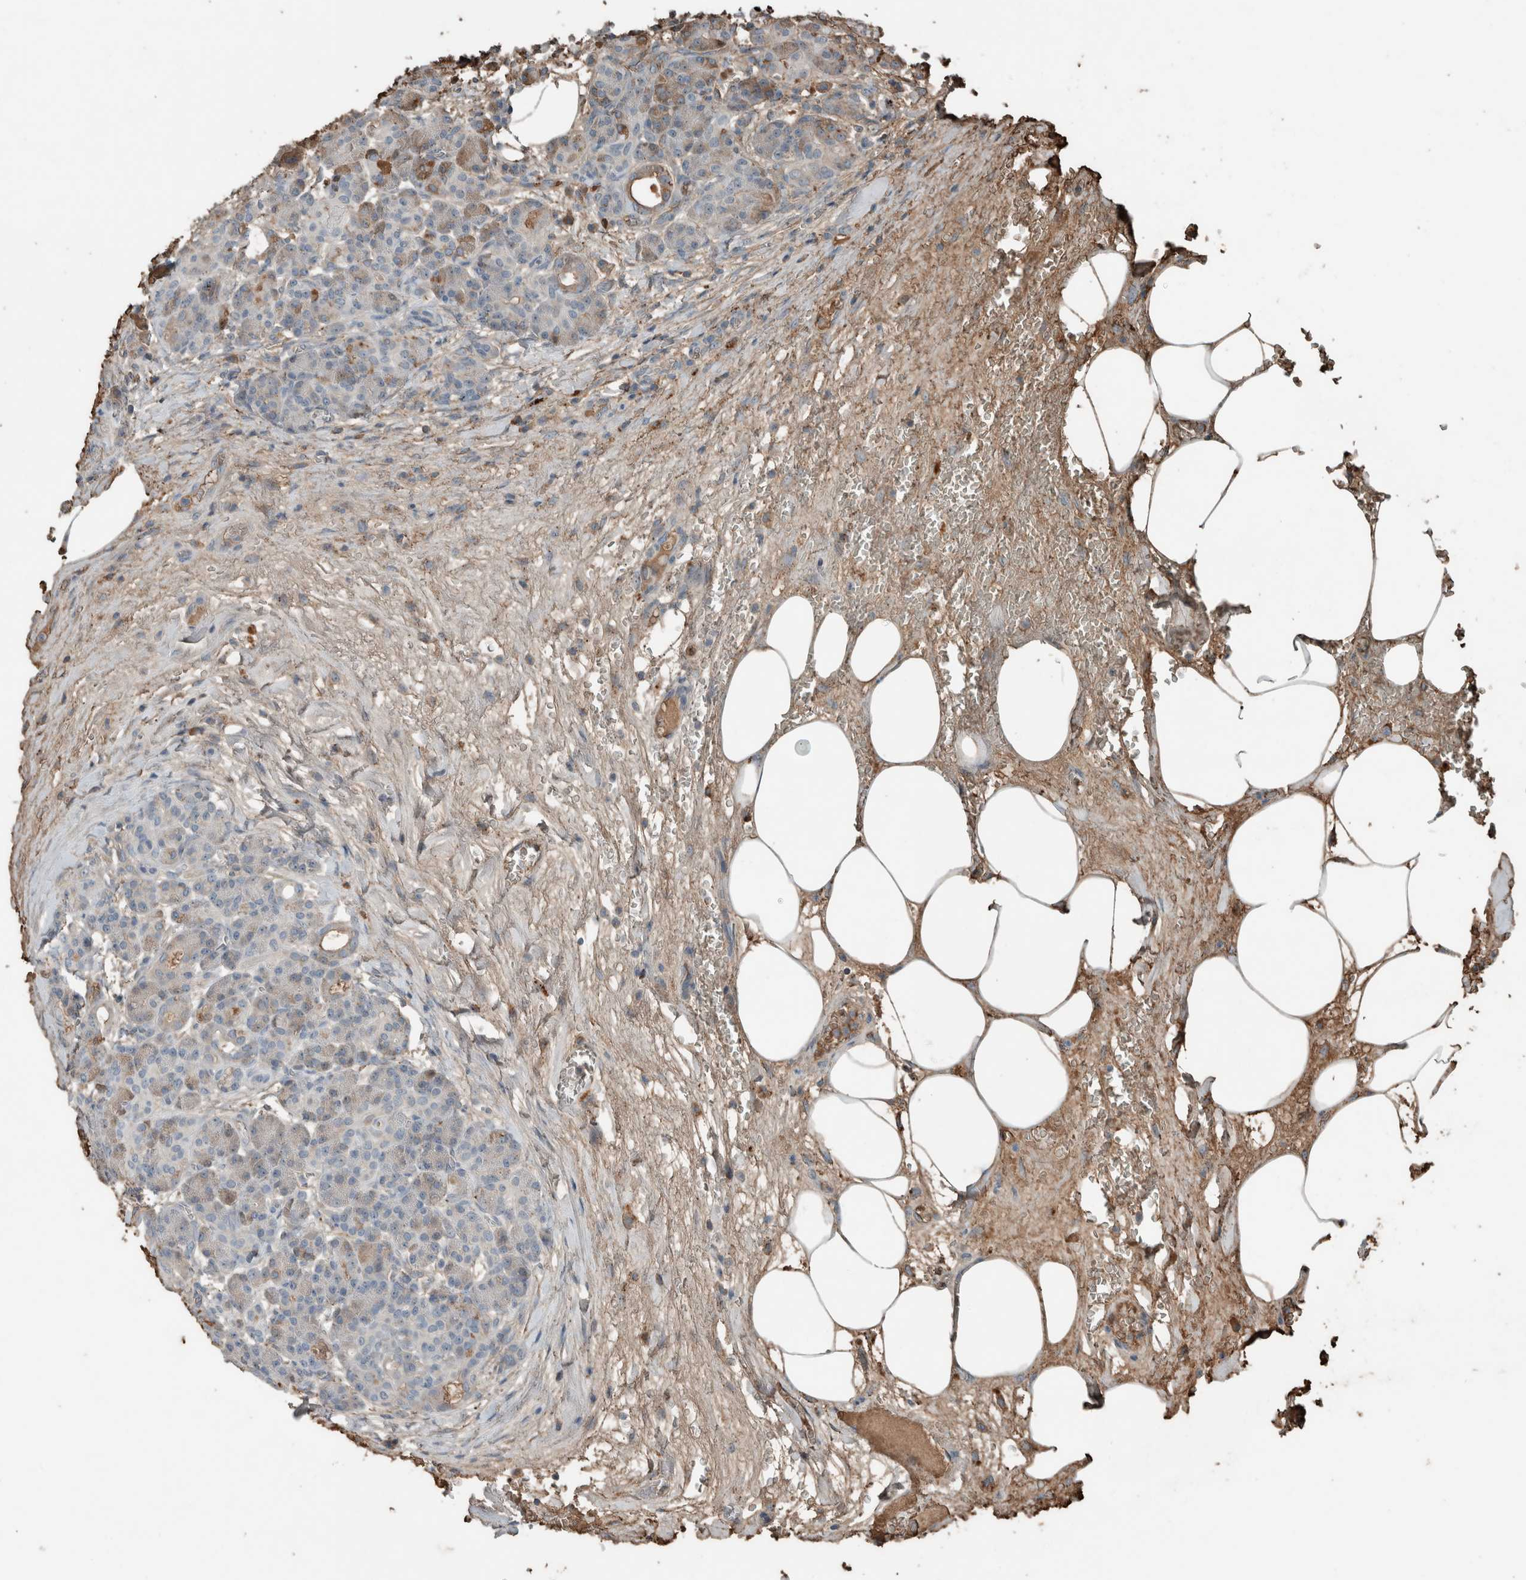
{"staining": {"intensity": "weak", "quantity": "<25%", "location": "cytoplasmic/membranous"}, "tissue": "pancreas", "cell_type": "Exocrine glandular cells", "image_type": "normal", "snomed": [{"axis": "morphology", "description": "Normal tissue, NOS"}, {"axis": "topography", "description": "Pancreas"}], "caption": "The photomicrograph demonstrates no significant staining in exocrine glandular cells of pancreas.", "gene": "USP34", "patient": {"sex": "male", "age": 63}}